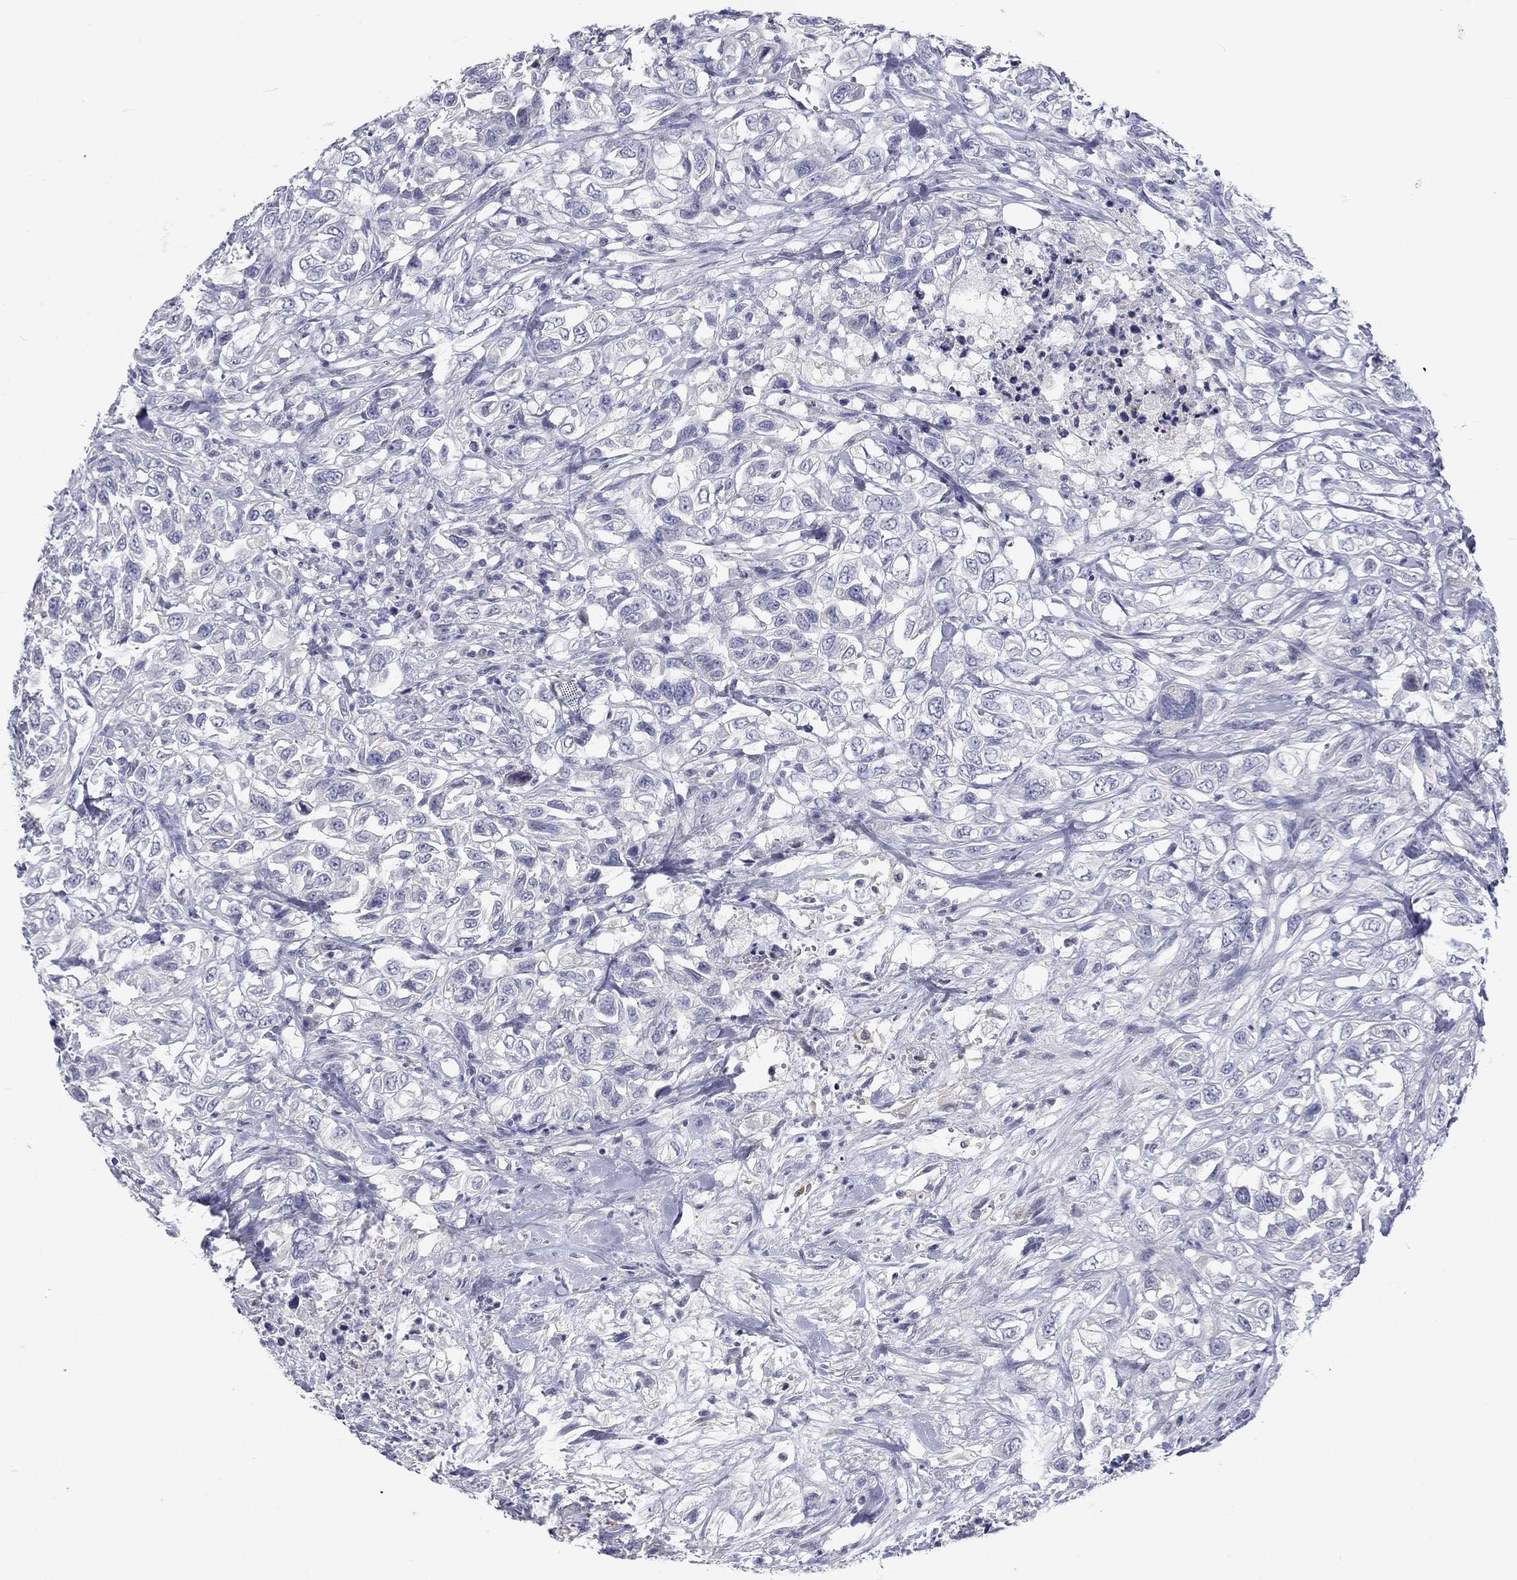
{"staining": {"intensity": "negative", "quantity": "none", "location": "none"}, "tissue": "urothelial cancer", "cell_type": "Tumor cells", "image_type": "cancer", "snomed": [{"axis": "morphology", "description": "Urothelial carcinoma, High grade"}, {"axis": "topography", "description": "Urinary bladder"}], "caption": "Immunohistochemistry (IHC) of high-grade urothelial carcinoma reveals no staining in tumor cells.", "gene": "CALB1", "patient": {"sex": "female", "age": 56}}